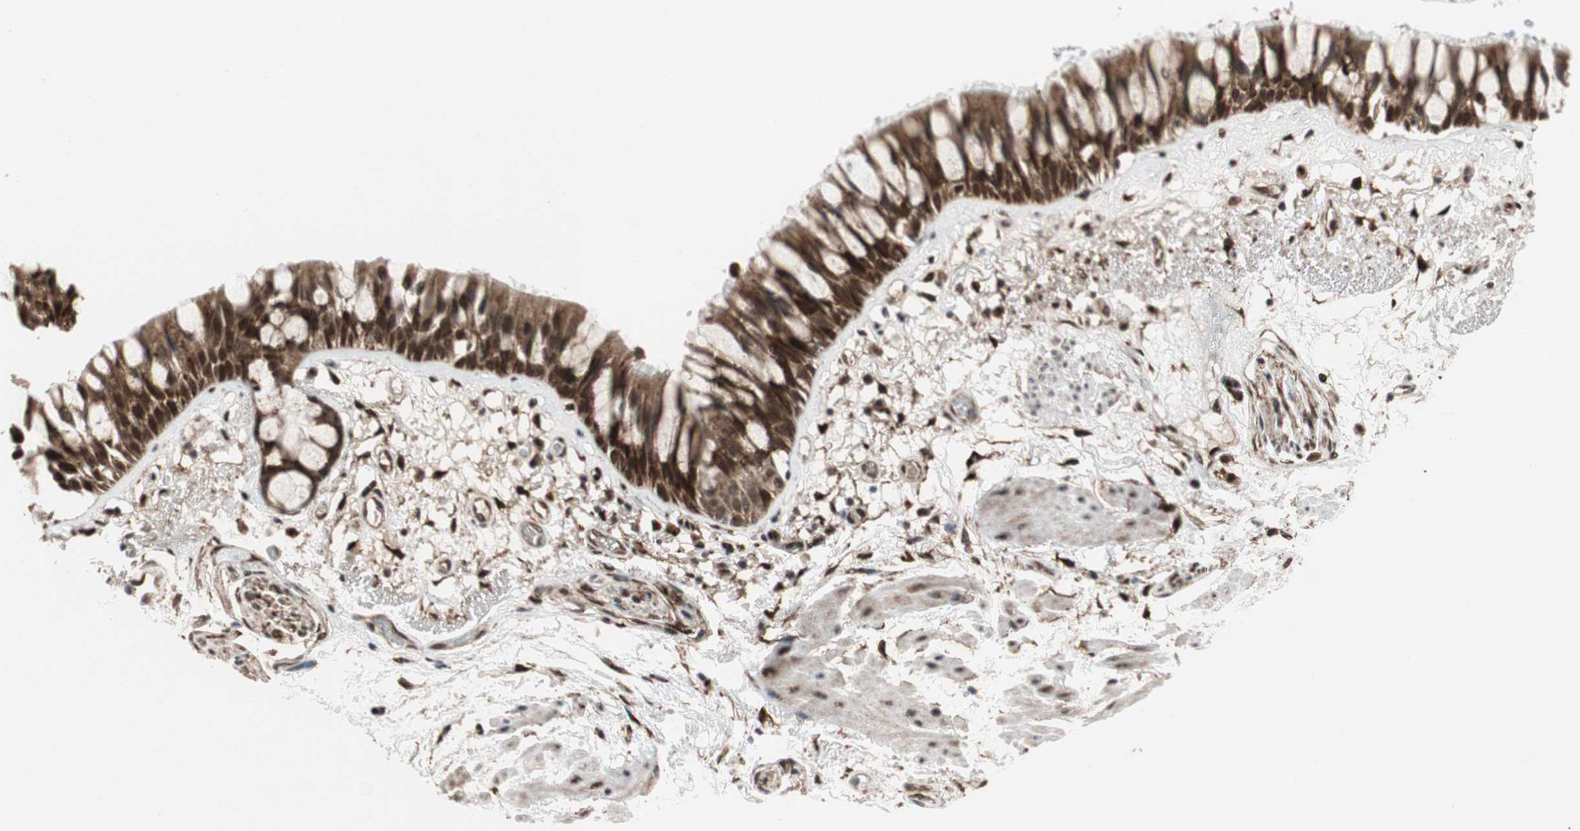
{"staining": {"intensity": "strong", "quantity": ">75%", "location": "cytoplasmic/membranous,nuclear"}, "tissue": "bronchus", "cell_type": "Respiratory epithelial cells", "image_type": "normal", "snomed": [{"axis": "morphology", "description": "Normal tissue, NOS"}, {"axis": "topography", "description": "Bronchus"}], "caption": "Immunohistochemistry image of normal bronchus stained for a protein (brown), which reveals high levels of strong cytoplasmic/membranous,nuclear expression in approximately >75% of respiratory epithelial cells.", "gene": "TCF12", "patient": {"sex": "male", "age": 66}}